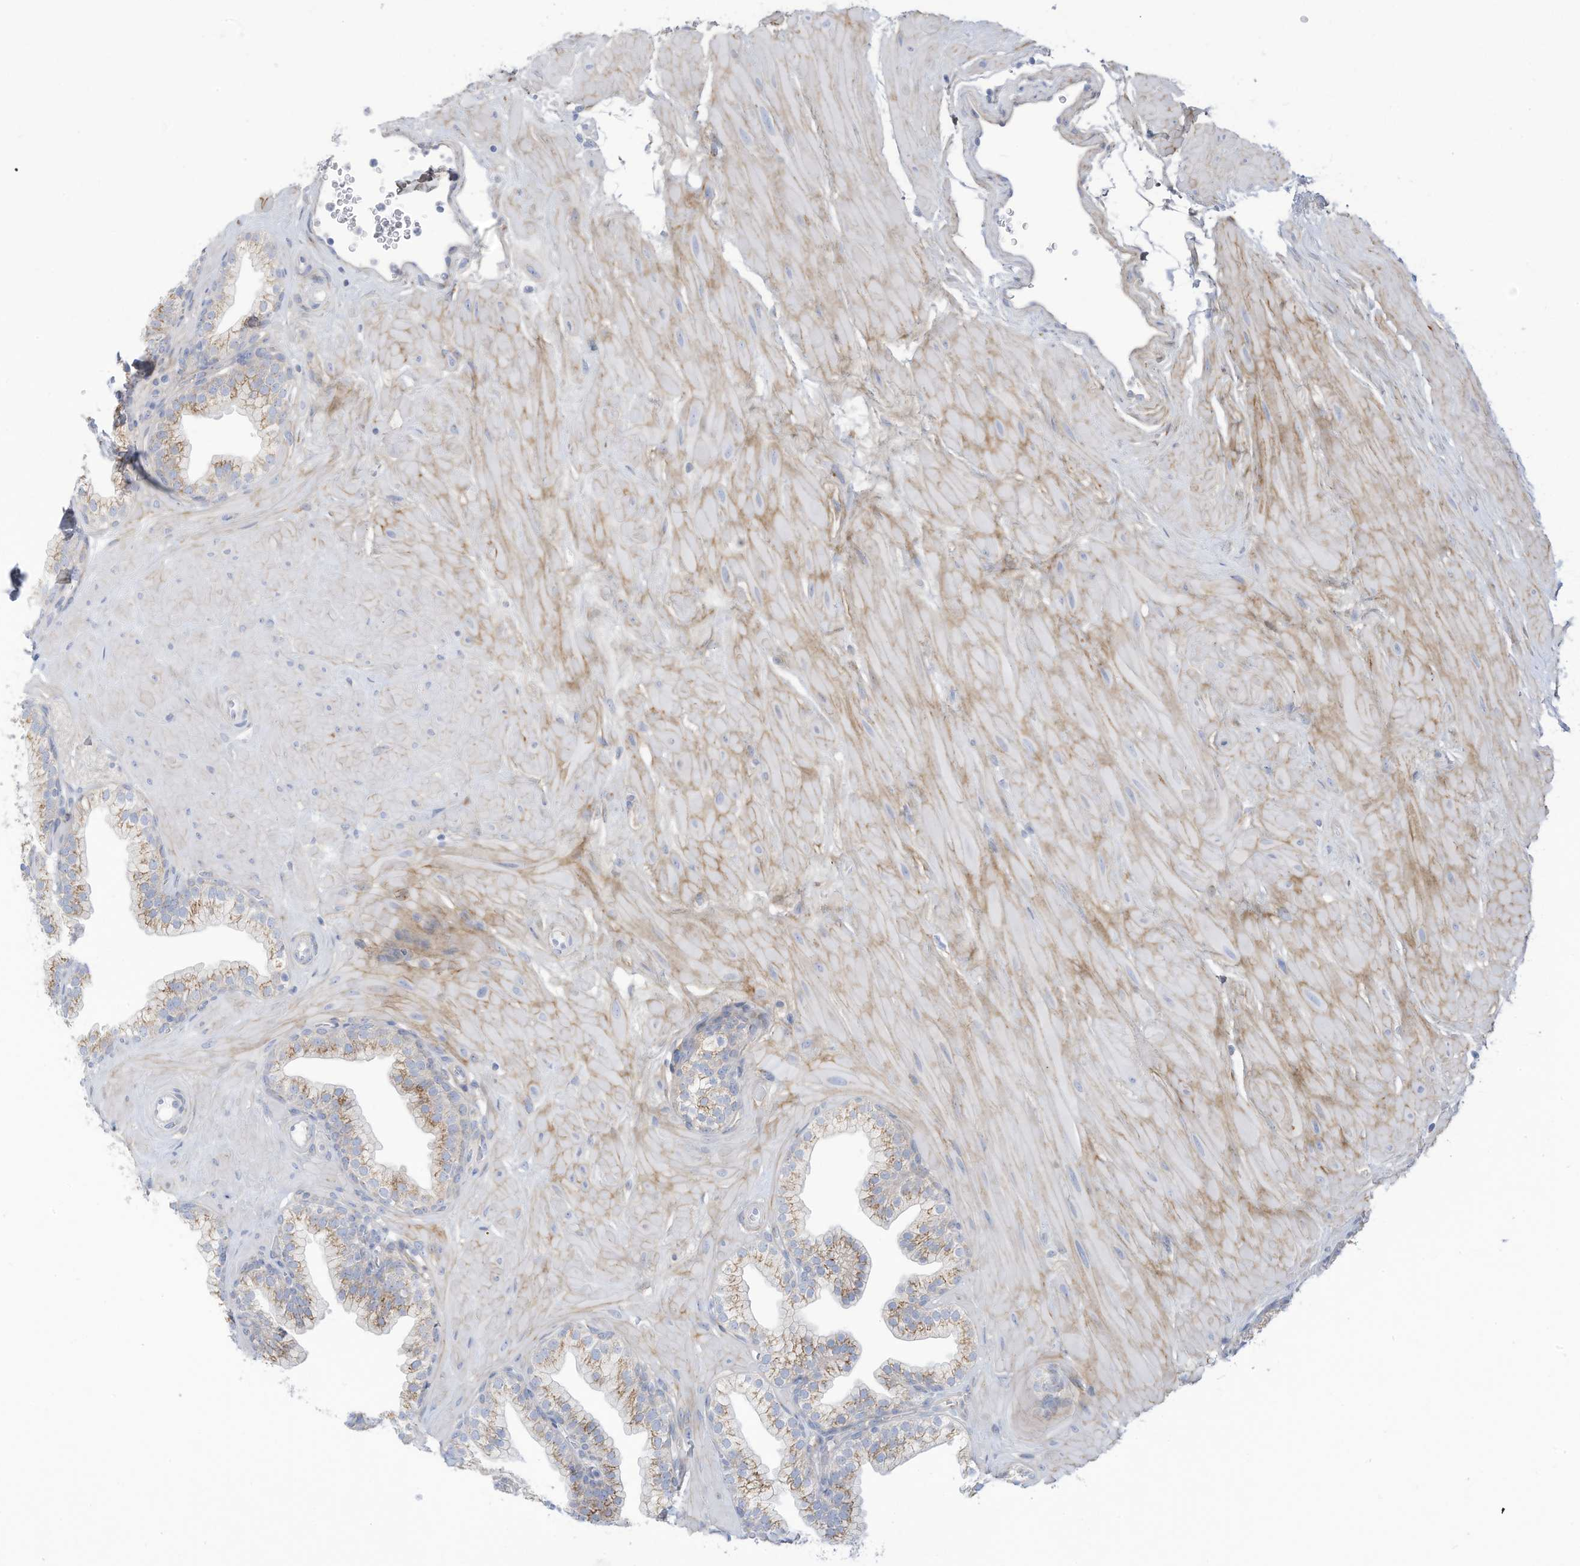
{"staining": {"intensity": "moderate", "quantity": "25%-75%", "location": "cytoplasmic/membranous"}, "tissue": "prostate", "cell_type": "Glandular cells", "image_type": "normal", "snomed": [{"axis": "morphology", "description": "Normal tissue, NOS"}, {"axis": "morphology", "description": "Urothelial carcinoma, Low grade"}, {"axis": "topography", "description": "Urinary bladder"}, {"axis": "topography", "description": "Prostate"}], "caption": "Protein staining by immunohistochemistry (IHC) reveals moderate cytoplasmic/membranous positivity in approximately 25%-75% of glandular cells in unremarkable prostate.", "gene": "TRMT2B", "patient": {"sex": "male", "age": 60}}